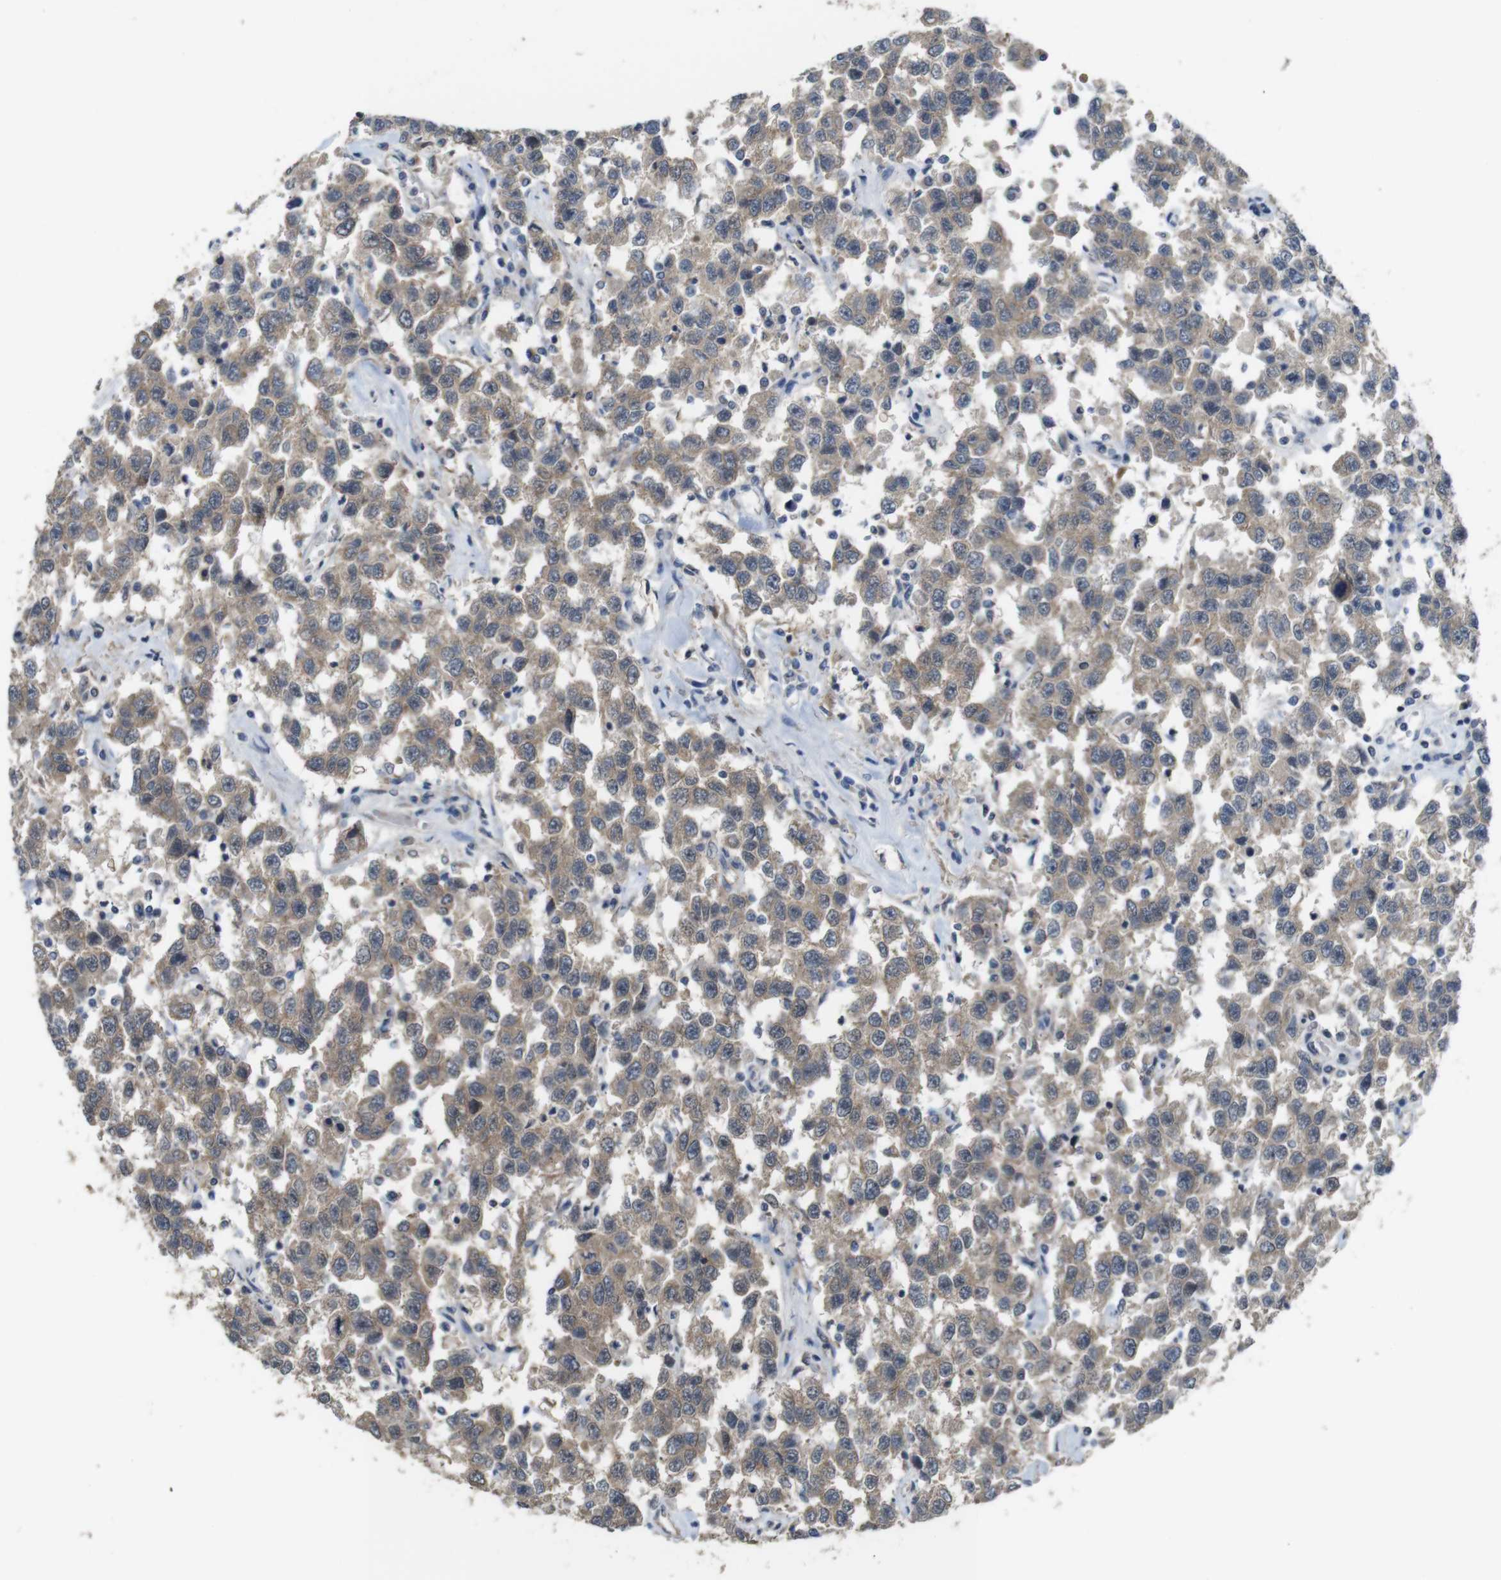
{"staining": {"intensity": "moderate", "quantity": ">75%", "location": "cytoplasmic/membranous"}, "tissue": "testis cancer", "cell_type": "Tumor cells", "image_type": "cancer", "snomed": [{"axis": "morphology", "description": "Seminoma, NOS"}, {"axis": "topography", "description": "Testis"}], "caption": "Testis seminoma stained with DAB immunohistochemistry (IHC) reveals medium levels of moderate cytoplasmic/membranous expression in approximately >75% of tumor cells.", "gene": "CDC34", "patient": {"sex": "male", "age": 41}}